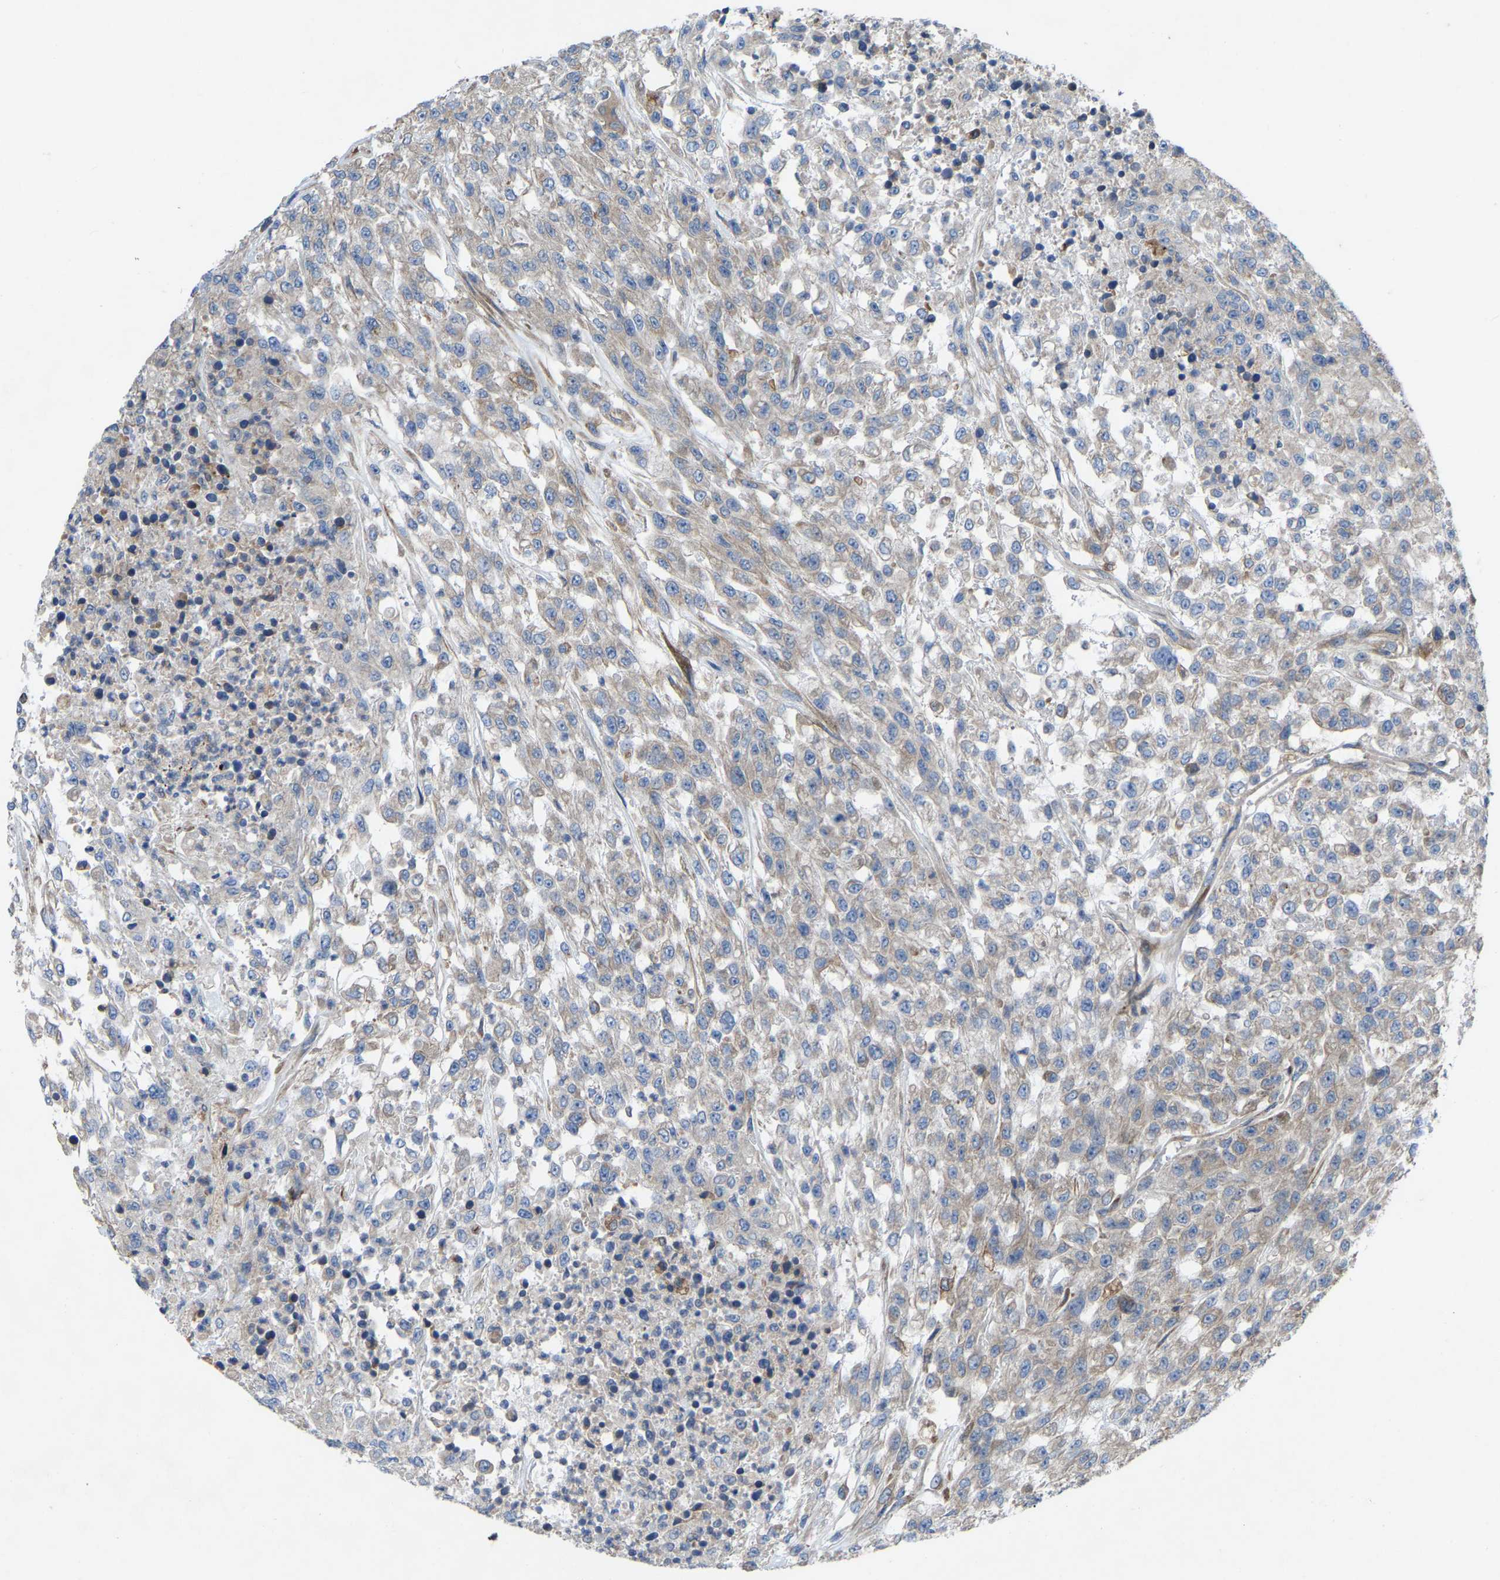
{"staining": {"intensity": "weak", "quantity": "<25%", "location": "cytoplasmic/membranous"}, "tissue": "urothelial cancer", "cell_type": "Tumor cells", "image_type": "cancer", "snomed": [{"axis": "morphology", "description": "Urothelial carcinoma, High grade"}, {"axis": "topography", "description": "Urinary bladder"}], "caption": "IHC of urothelial cancer demonstrates no staining in tumor cells. Nuclei are stained in blue.", "gene": "TOR1B", "patient": {"sex": "male", "age": 46}}